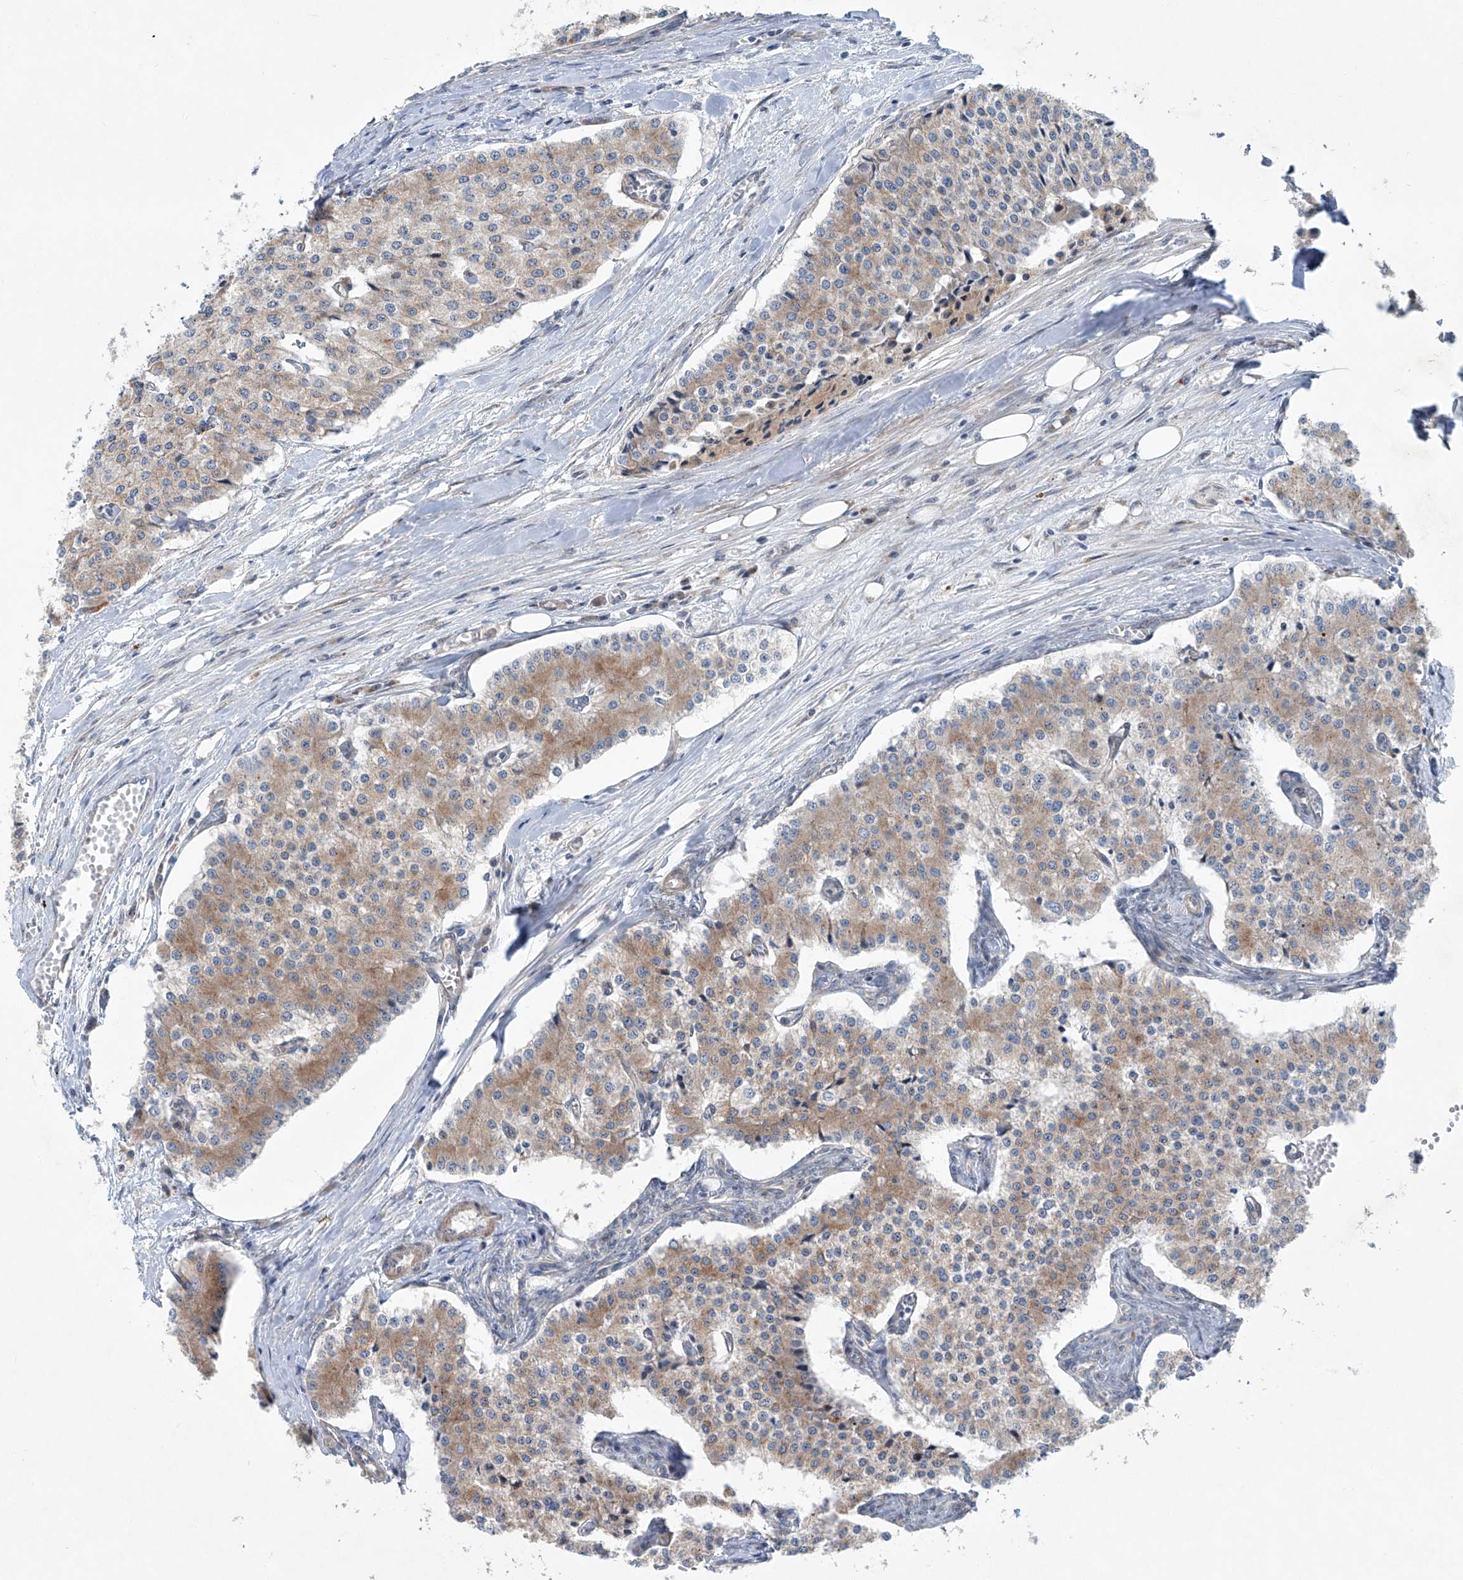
{"staining": {"intensity": "weak", "quantity": ">75%", "location": "cytoplasmic/membranous"}, "tissue": "carcinoid", "cell_type": "Tumor cells", "image_type": "cancer", "snomed": [{"axis": "morphology", "description": "Carcinoid, malignant, NOS"}, {"axis": "topography", "description": "Colon"}], "caption": "Tumor cells exhibit weak cytoplasmic/membranous staining in about >75% of cells in carcinoid.", "gene": "KLC4", "patient": {"sex": "female", "age": 52}}